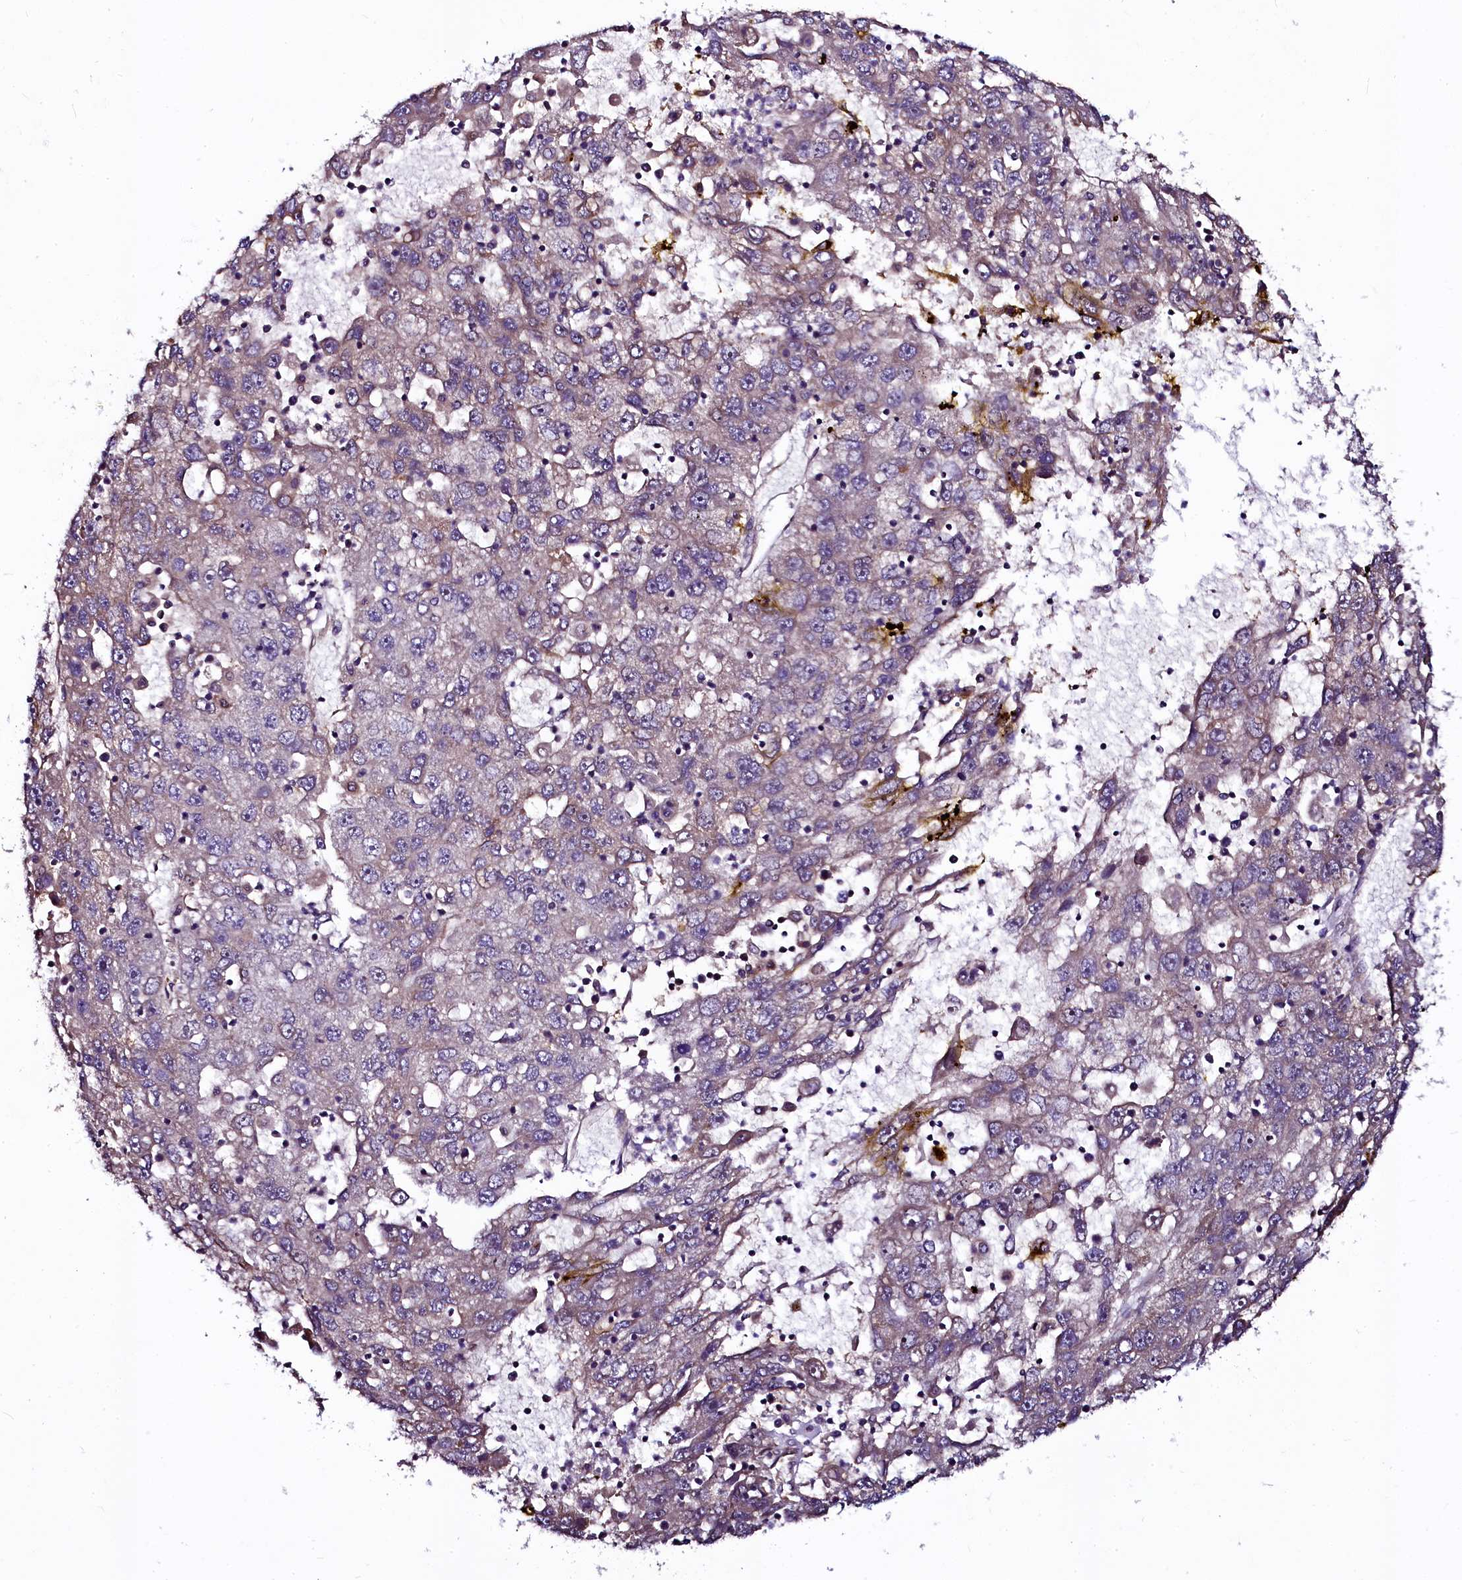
{"staining": {"intensity": "weak", "quantity": "<25%", "location": "cytoplasmic/membranous"}, "tissue": "liver cancer", "cell_type": "Tumor cells", "image_type": "cancer", "snomed": [{"axis": "morphology", "description": "Carcinoma, Hepatocellular, NOS"}, {"axis": "topography", "description": "Liver"}], "caption": "Tumor cells are negative for brown protein staining in liver cancer (hepatocellular carcinoma).", "gene": "N4BP1", "patient": {"sex": "male", "age": 49}}